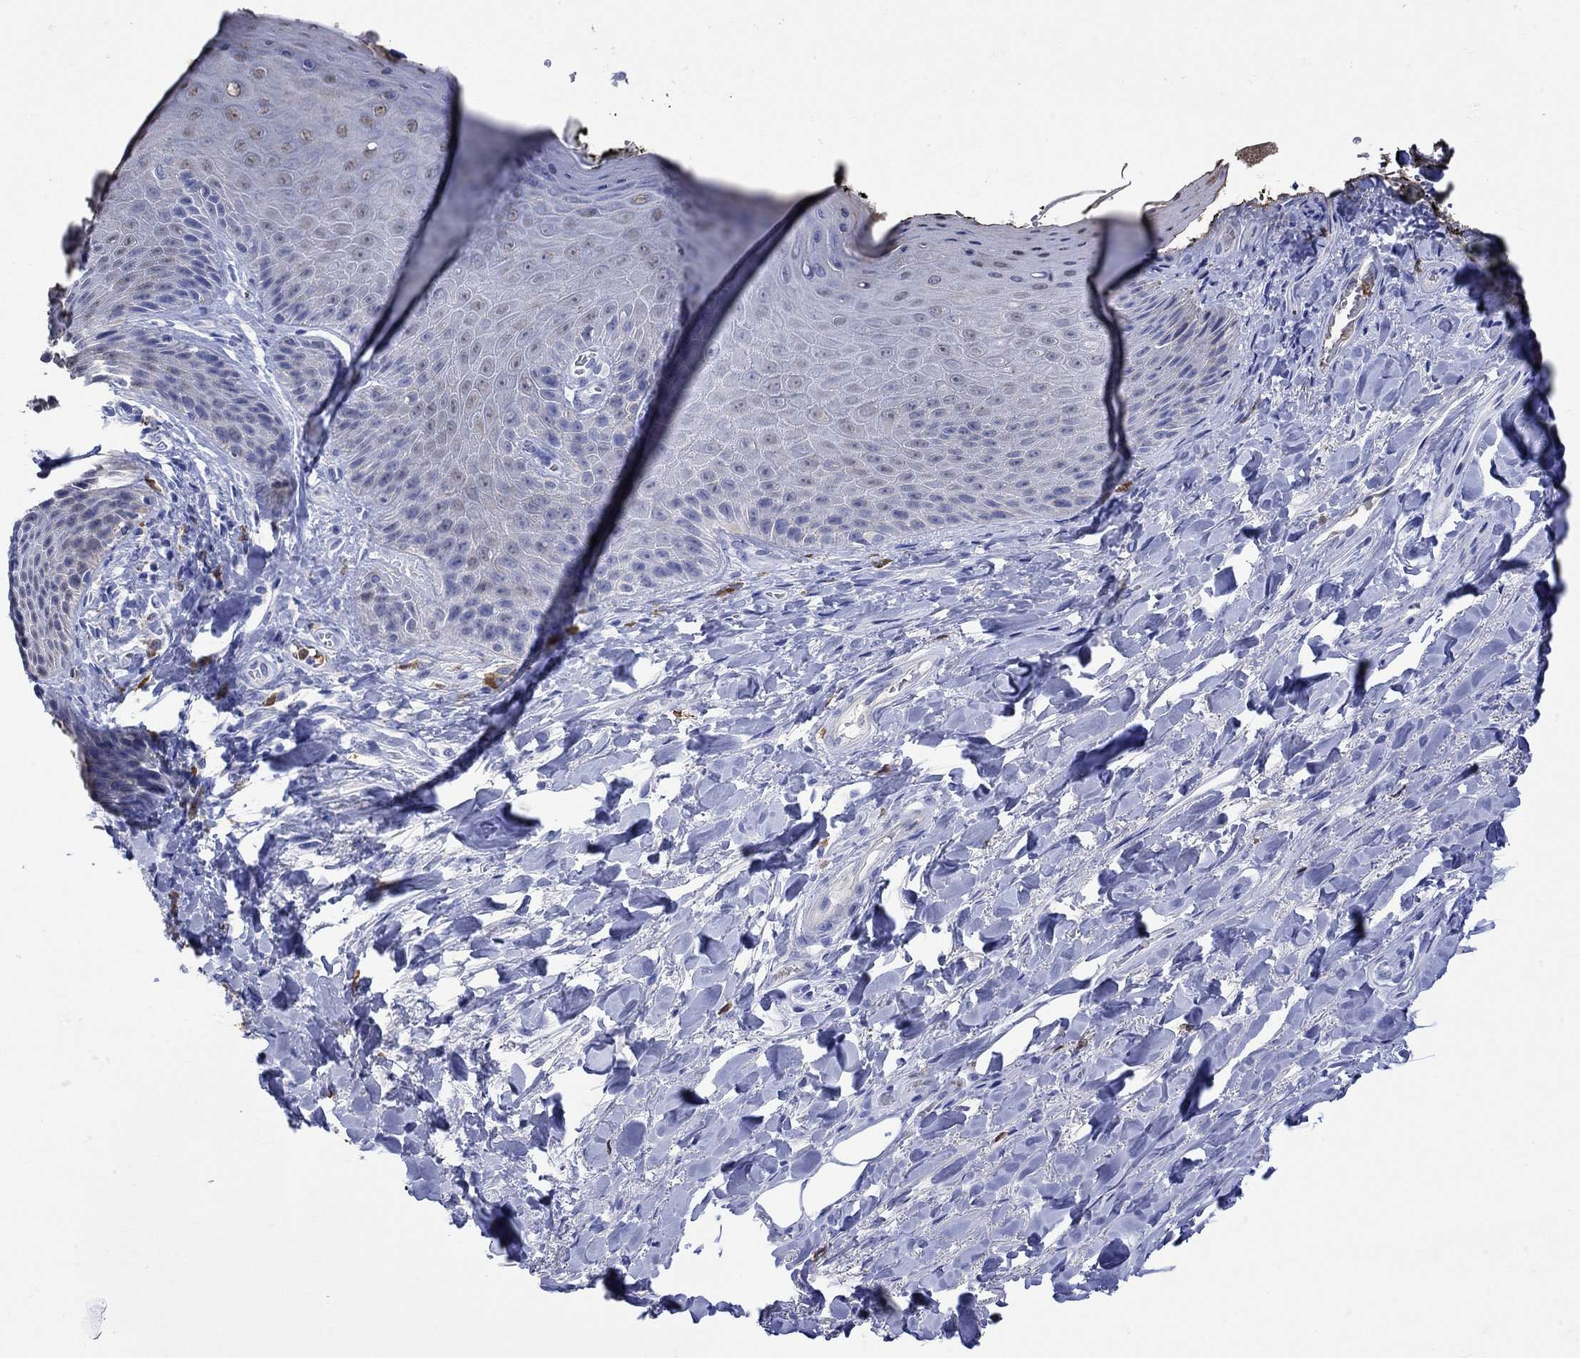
{"staining": {"intensity": "negative", "quantity": "none", "location": "none"}, "tissue": "skin", "cell_type": "Epidermal cells", "image_type": "normal", "snomed": [{"axis": "morphology", "description": "Normal tissue, NOS"}, {"axis": "topography", "description": "Anal"}, {"axis": "topography", "description": "Peripheral nerve tissue"}], "caption": "Immunohistochemistry photomicrograph of unremarkable skin: human skin stained with DAB shows no significant protein expression in epidermal cells. (DAB (3,3'-diaminobenzidine) immunohistochemistry with hematoxylin counter stain).", "gene": "LINGO3", "patient": {"sex": "male", "age": 53}}